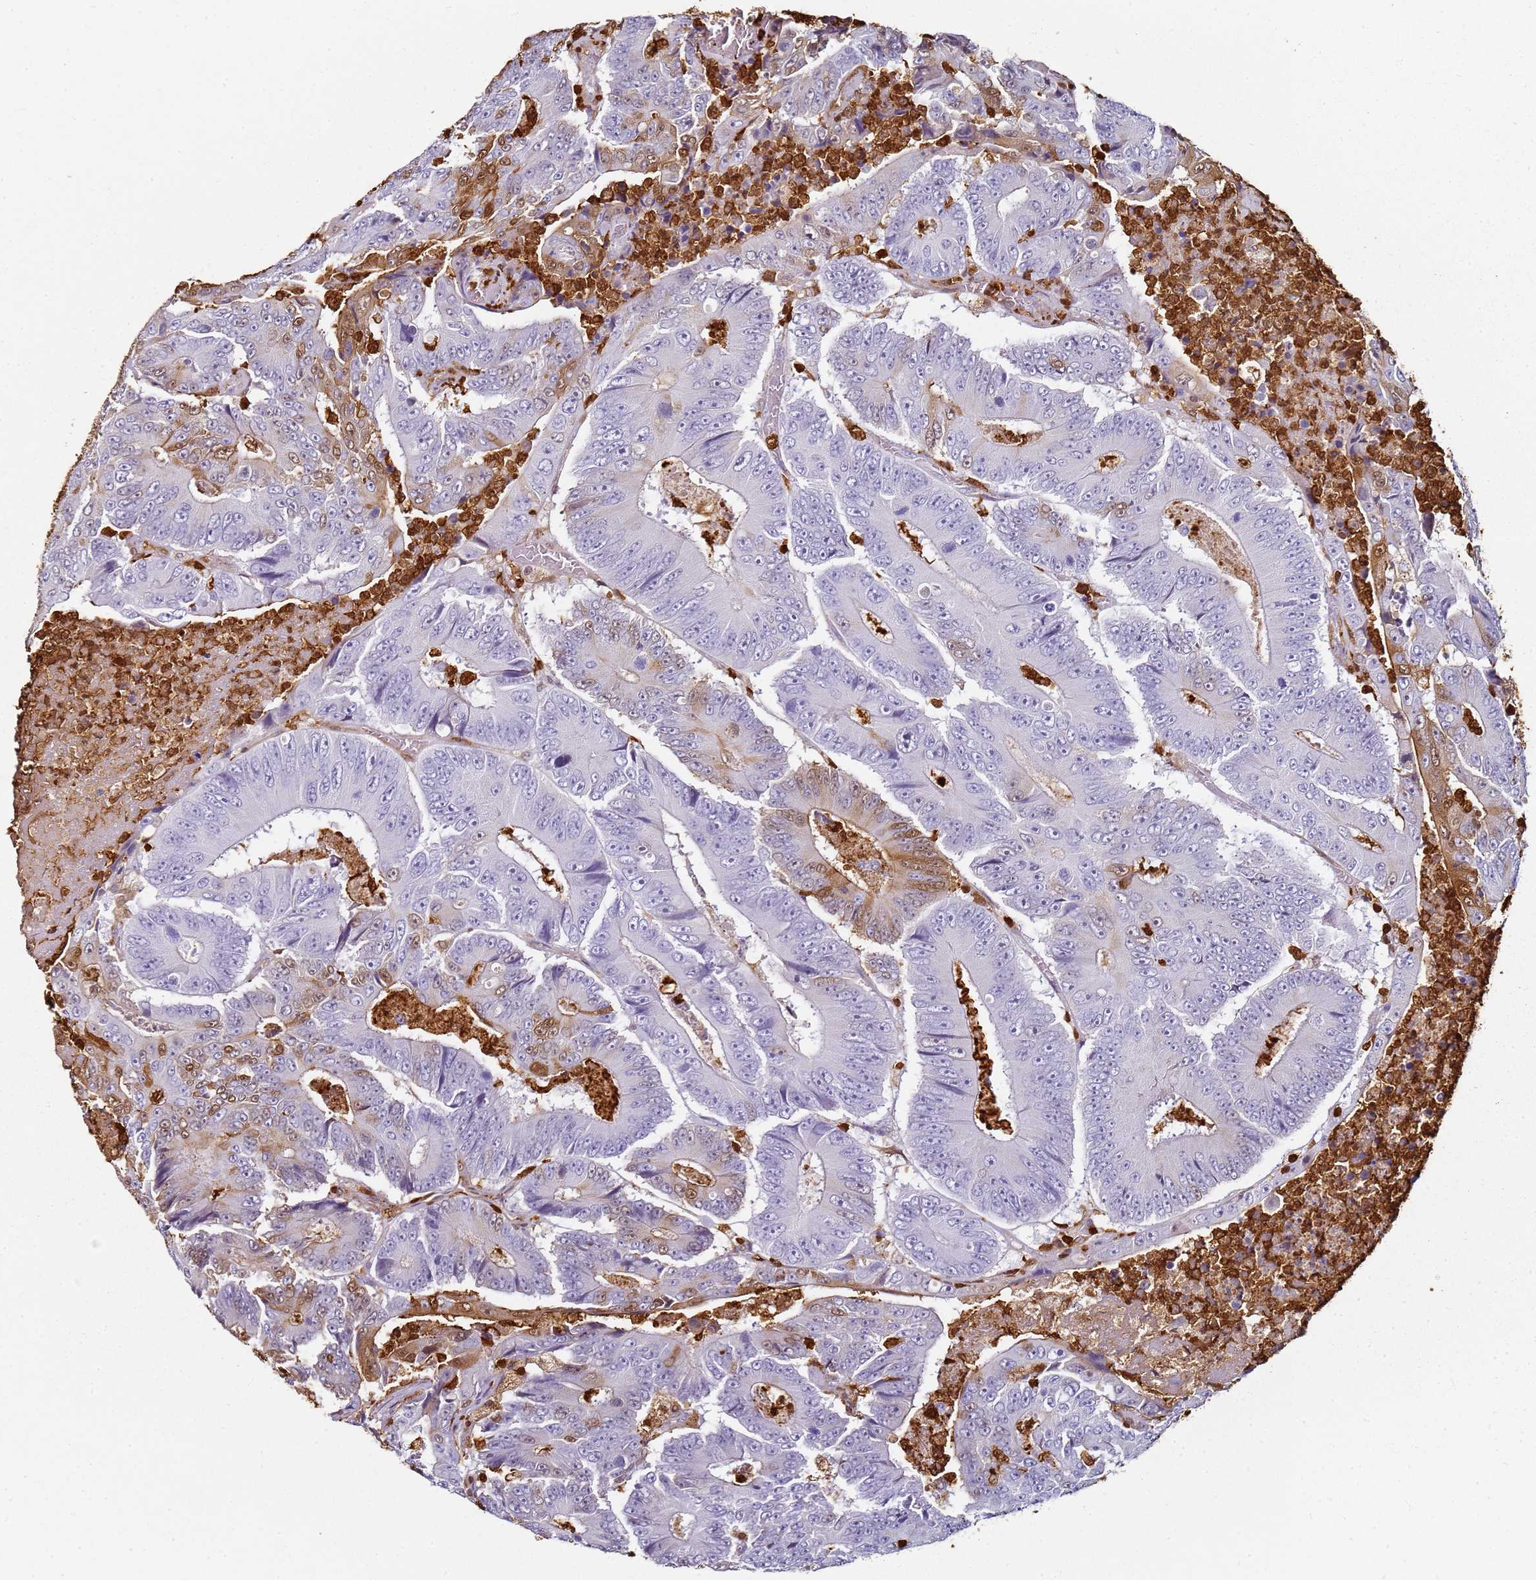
{"staining": {"intensity": "negative", "quantity": "none", "location": "none"}, "tissue": "colorectal cancer", "cell_type": "Tumor cells", "image_type": "cancer", "snomed": [{"axis": "morphology", "description": "Adenocarcinoma, NOS"}, {"axis": "topography", "description": "Colon"}], "caption": "This photomicrograph is of adenocarcinoma (colorectal) stained with immunohistochemistry to label a protein in brown with the nuclei are counter-stained blue. There is no staining in tumor cells.", "gene": "S100A4", "patient": {"sex": "male", "age": 83}}